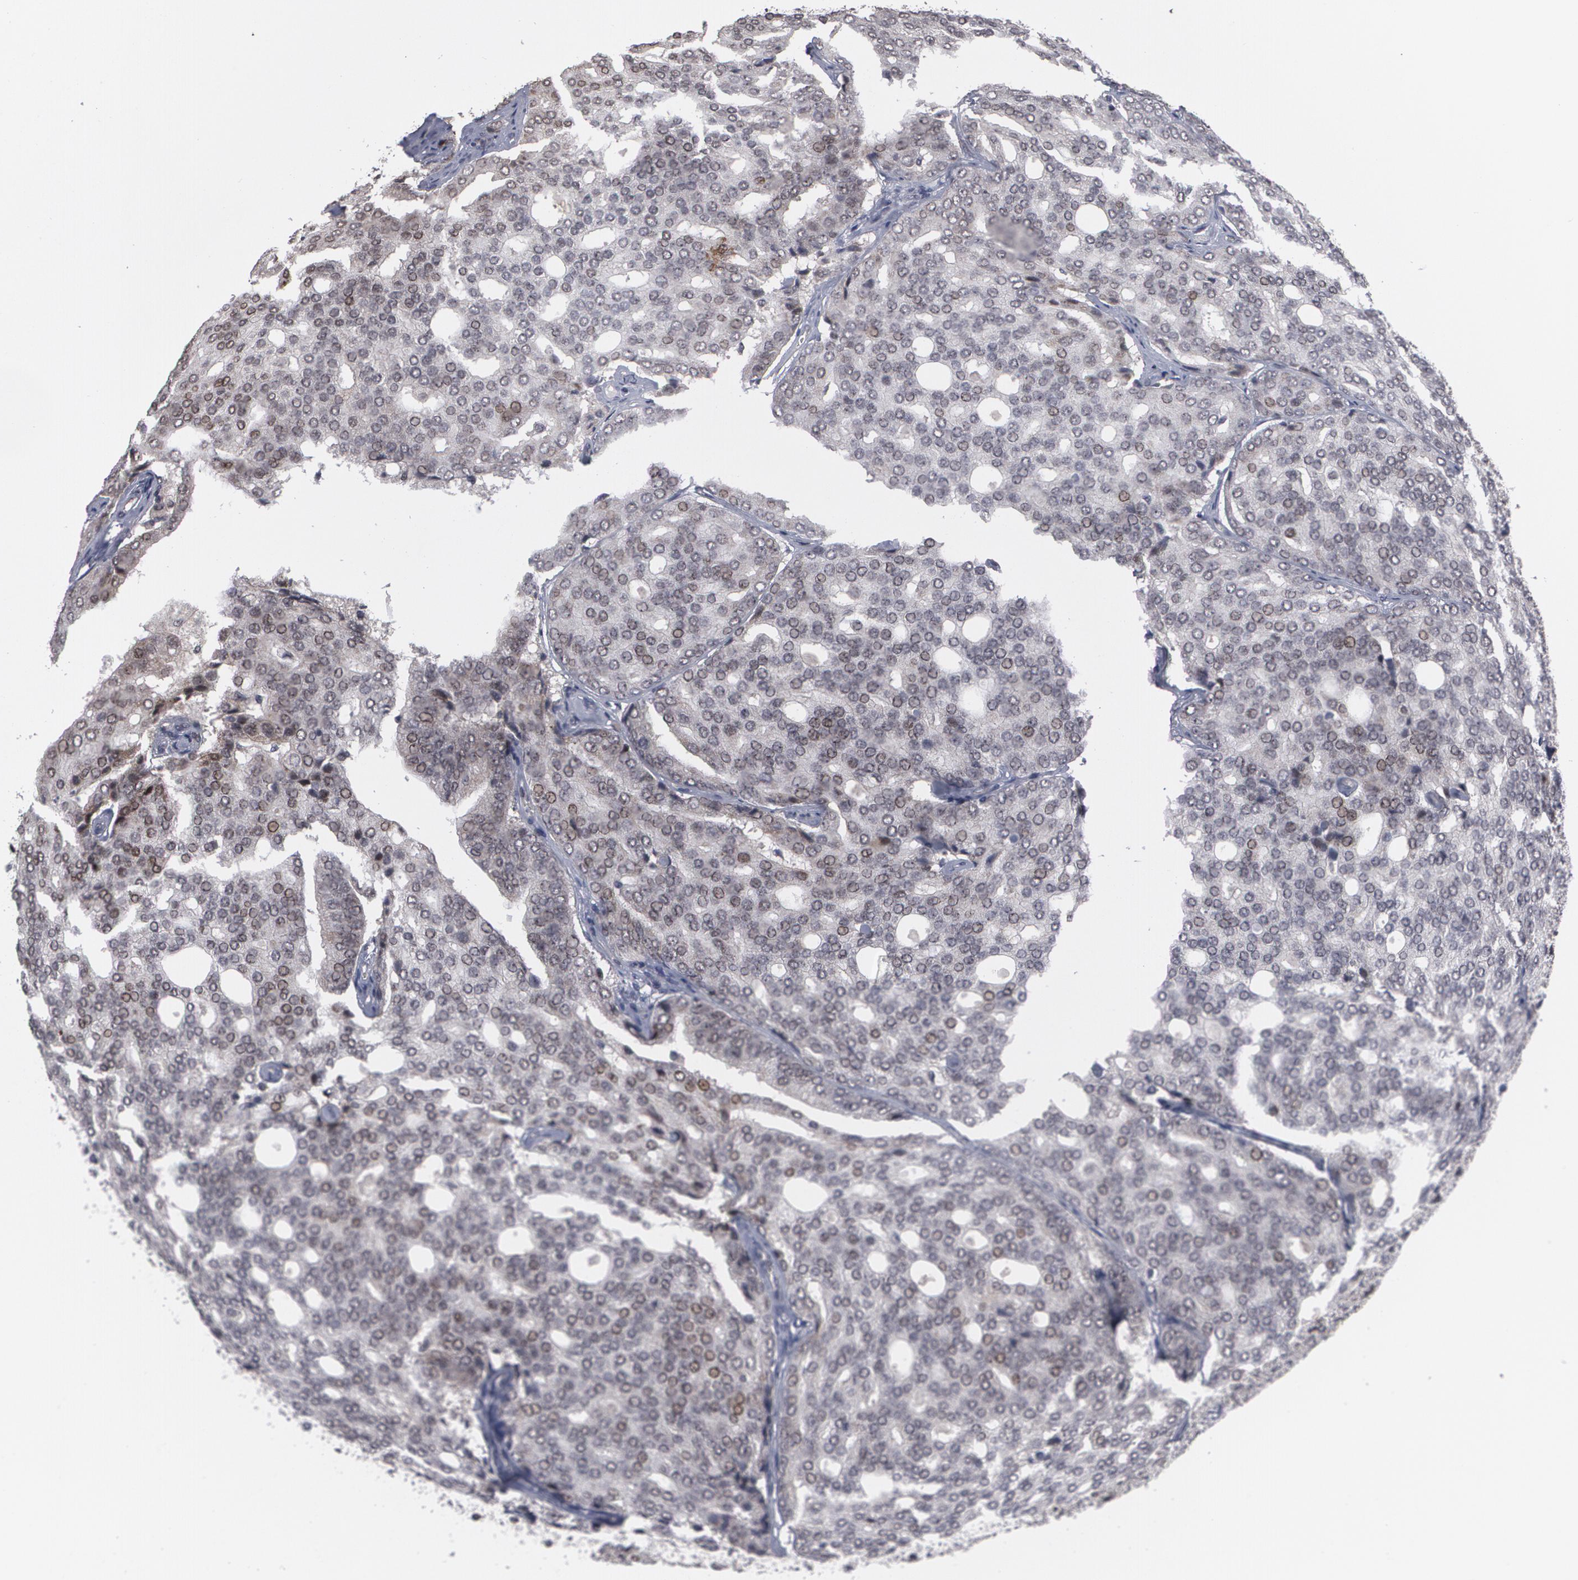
{"staining": {"intensity": "weak", "quantity": "<25%", "location": "nuclear"}, "tissue": "prostate cancer", "cell_type": "Tumor cells", "image_type": "cancer", "snomed": [{"axis": "morphology", "description": "Adenocarcinoma, High grade"}, {"axis": "topography", "description": "Prostate"}], "caption": "Human prostate cancer stained for a protein using IHC reveals no expression in tumor cells.", "gene": "INTS6", "patient": {"sex": "male", "age": 64}}